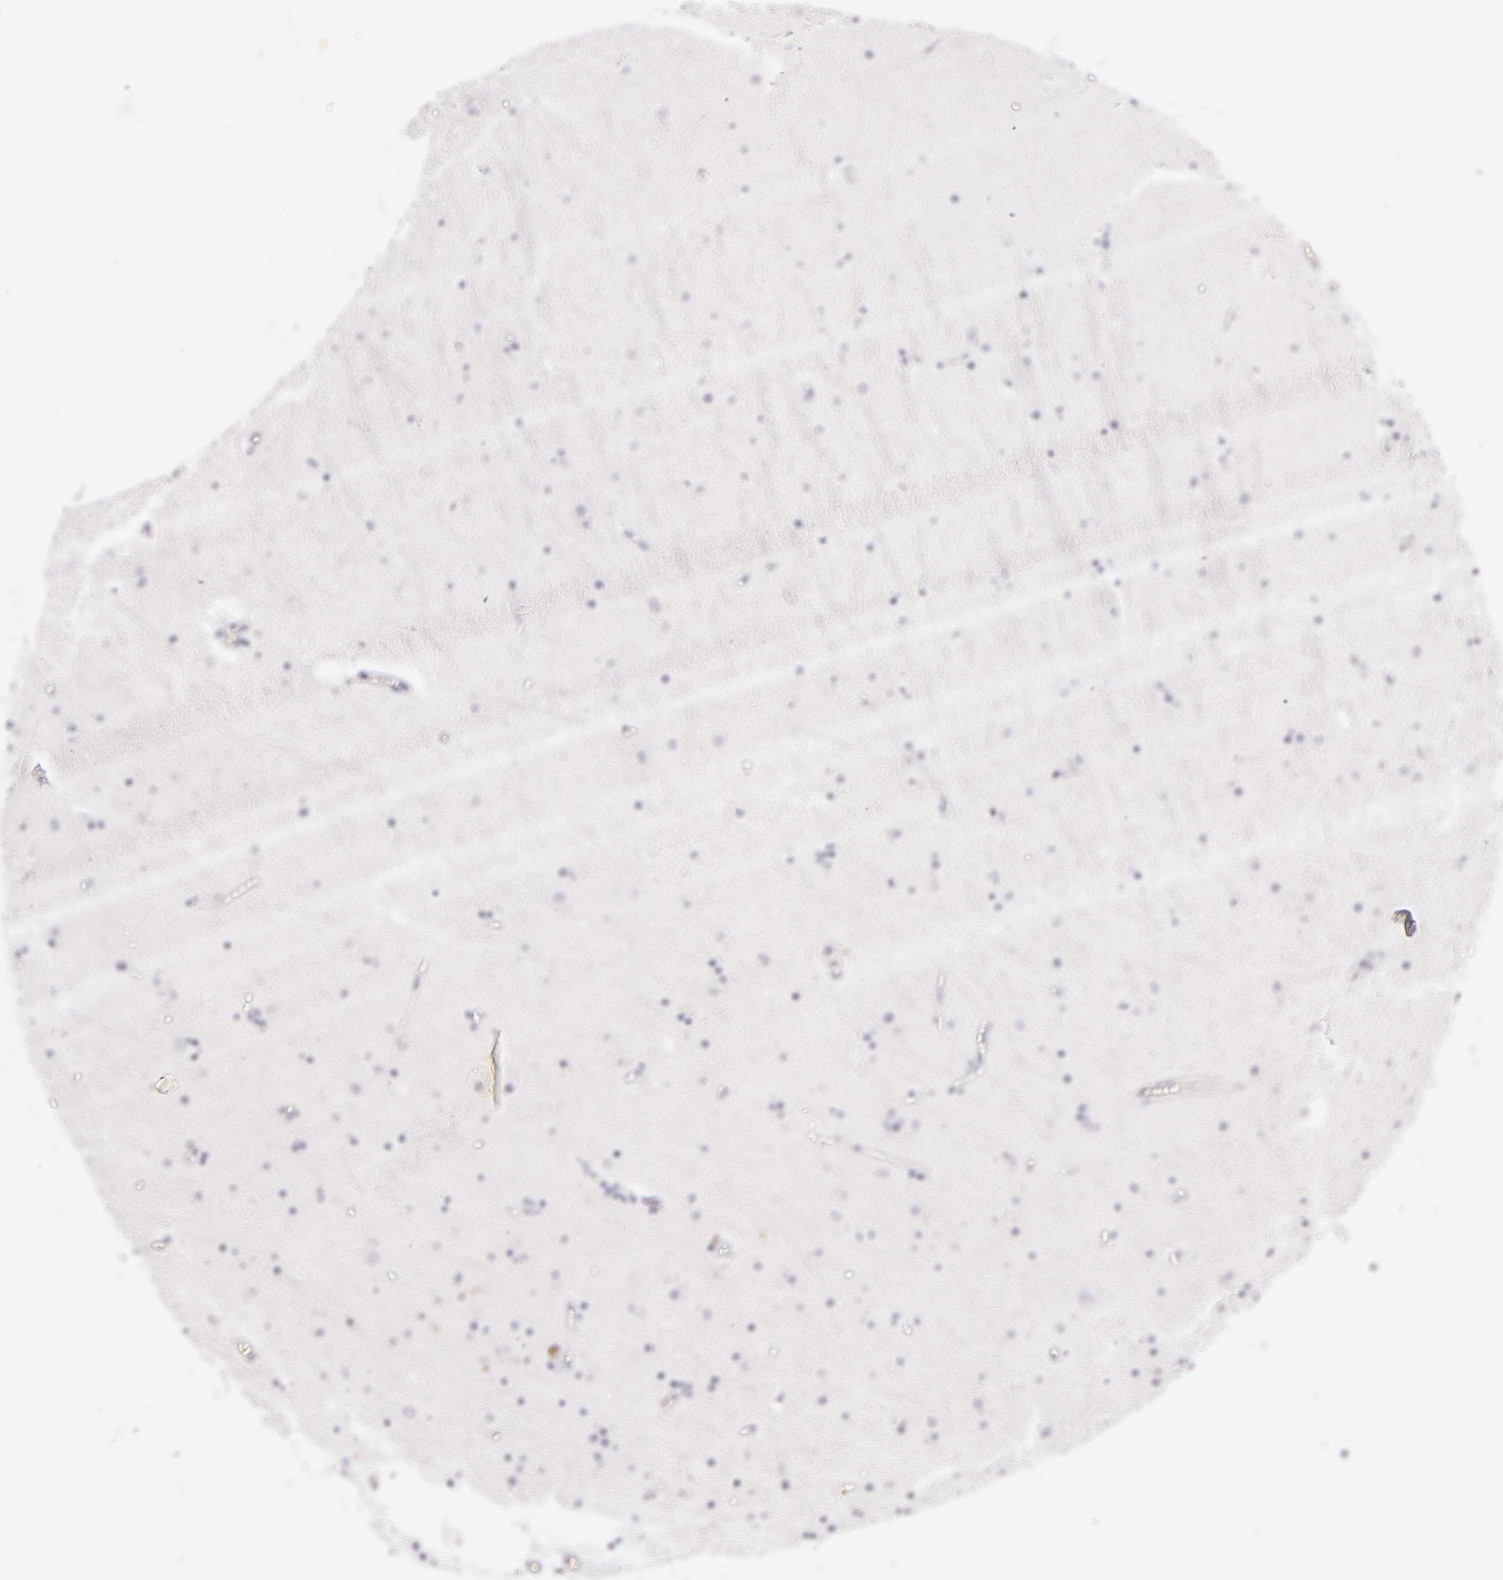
{"staining": {"intensity": "negative", "quantity": "none", "location": "none"}, "tissue": "hippocampus", "cell_type": "Glial cells", "image_type": "normal", "snomed": [{"axis": "morphology", "description": "Normal tissue, NOS"}, {"axis": "topography", "description": "Hippocampus"}], "caption": "Glial cells are negative for protein expression in benign human hippocampus. Brightfield microscopy of IHC stained with DAB (brown) and hematoxylin (blue), captured at high magnification.", "gene": "CD40", "patient": {"sex": "female", "age": 54}}